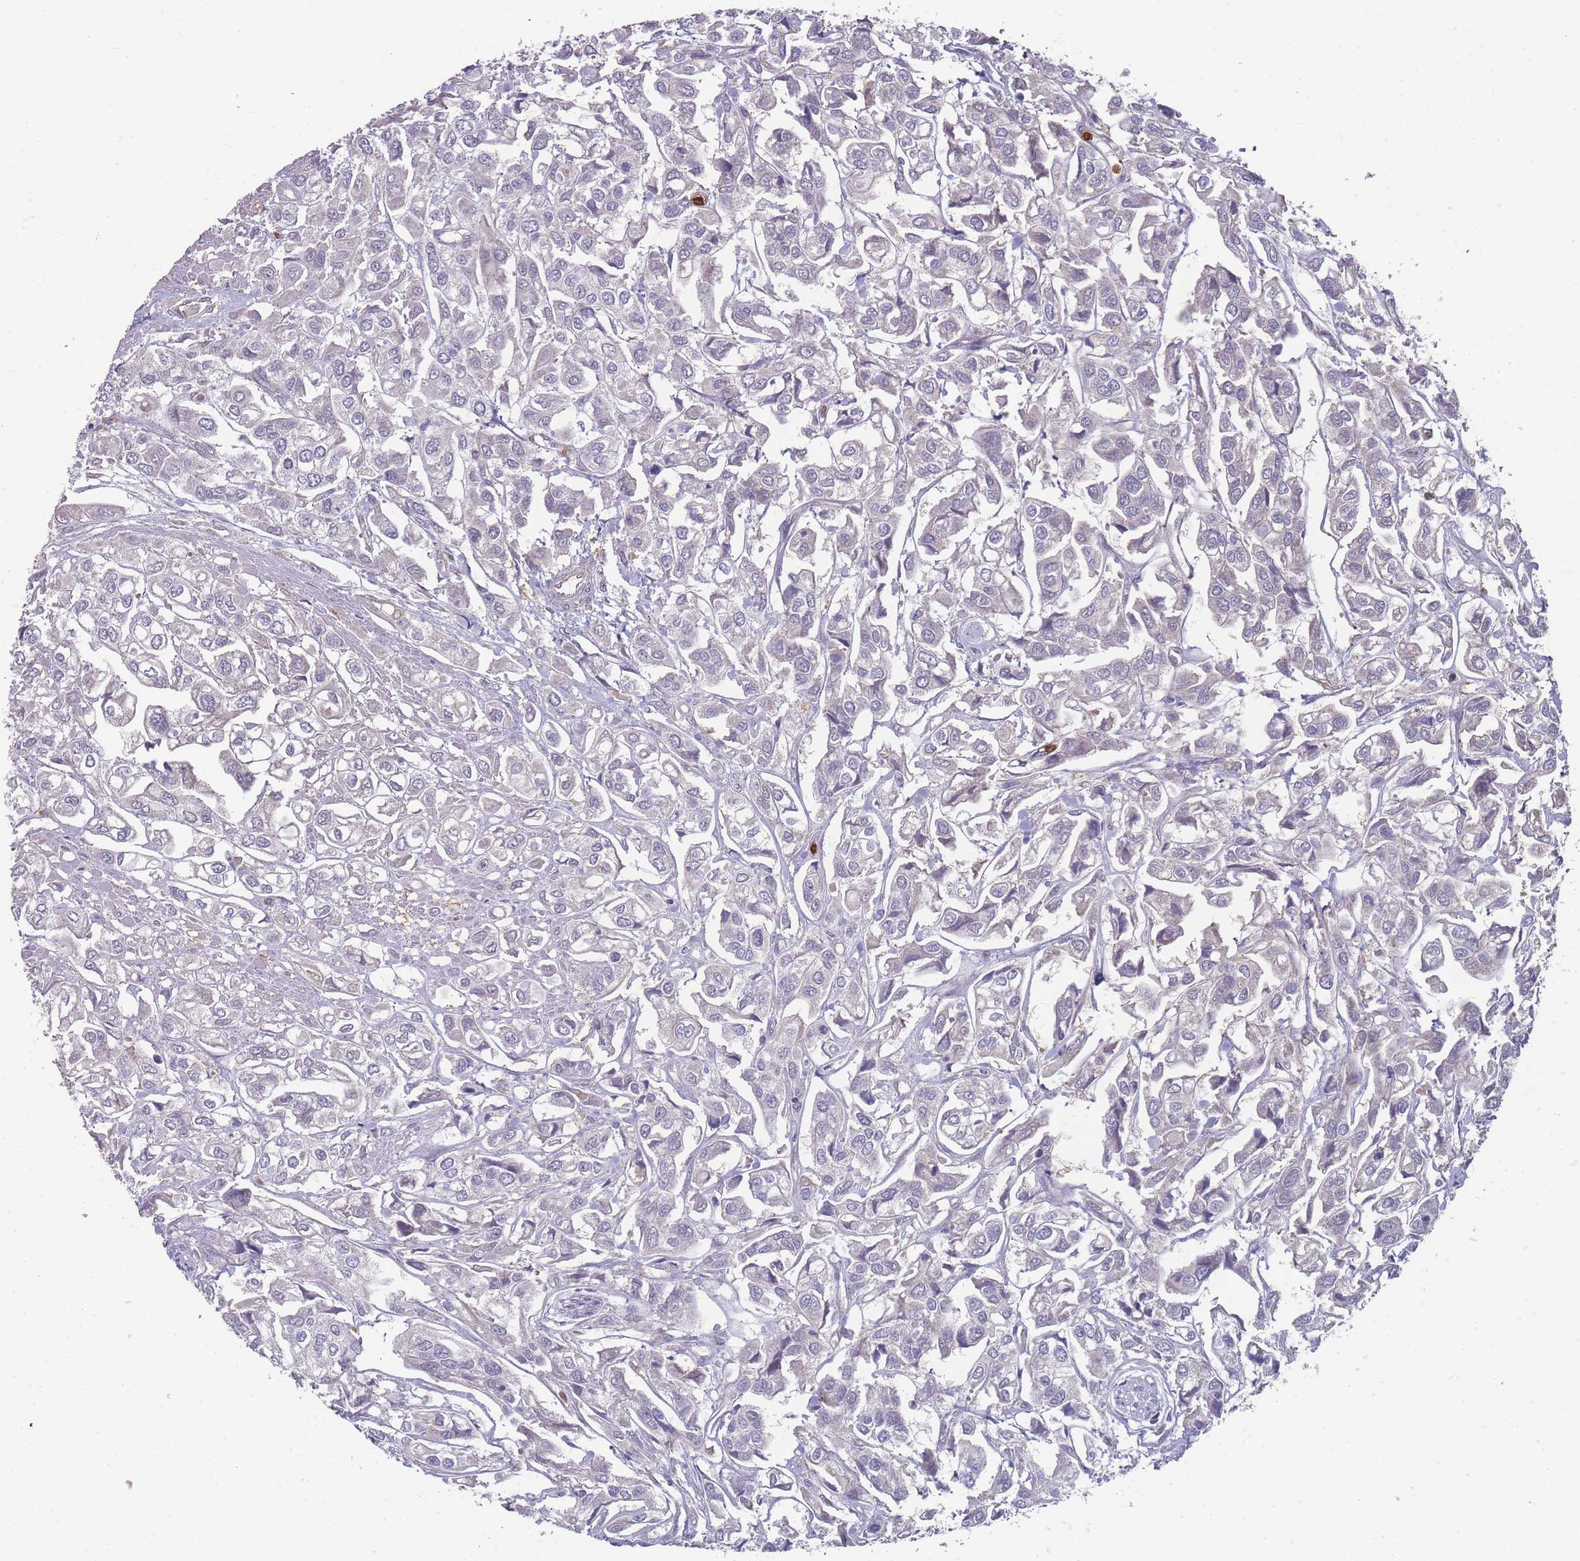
{"staining": {"intensity": "negative", "quantity": "none", "location": "none"}, "tissue": "urothelial cancer", "cell_type": "Tumor cells", "image_type": "cancer", "snomed": [{"axis": "morphology", "description": "Urothelial carcinoma, High grade"}, {"axis": "topography", "description": "Urinary bladder"}], "caption": "This is an immunohistochemistry photomicrograph of urothelial cancer. There is no staining in tumor cells.", "gene": "SLC35B4", "patient": {"sex": "male", "age": 67}}